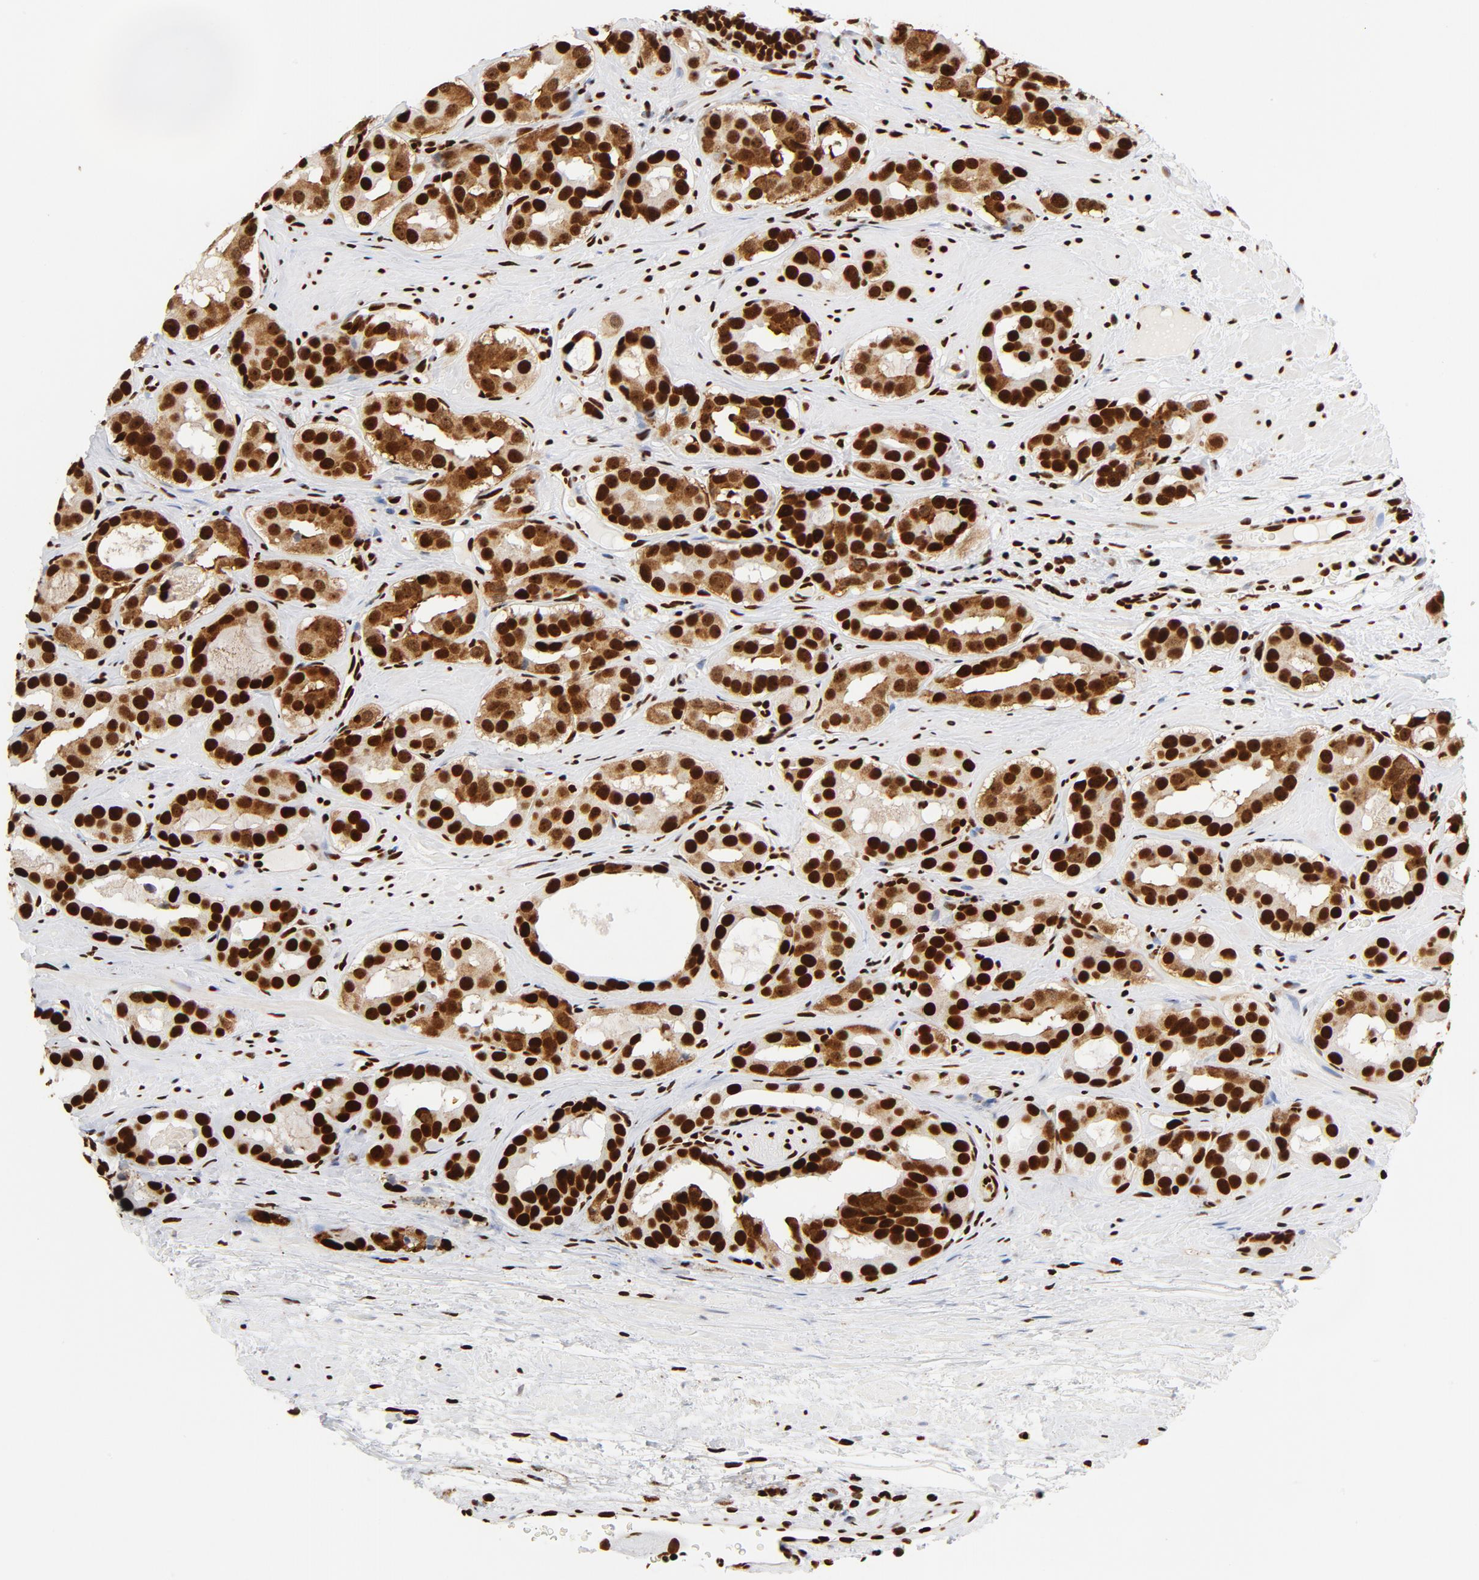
{"staining": {"intensity": "strong", "quantity": ">75%", "location": "cytoplasmic/membranous,nuclear"}, "tissue": "prostate cancer", "cell_type": "Tumor cells", "image_type": "cancer", "snomed": [{"axis": "morphology", "description": "Adenocarcinoma, Low grade"}, {"axis": "topography", "description": "Prostate"}], "caption": "Protein staining reveals strong cytoplasmic/membranous and nuclear positivity in approximately >75% of tumor cells in prostate cancer. (DAB (3,3'-diaminobenzidine) IHC with brightfield microscopy, high magnification).", "gene": "XRCC6", "patient": {"sex": "male", "age": 59}}